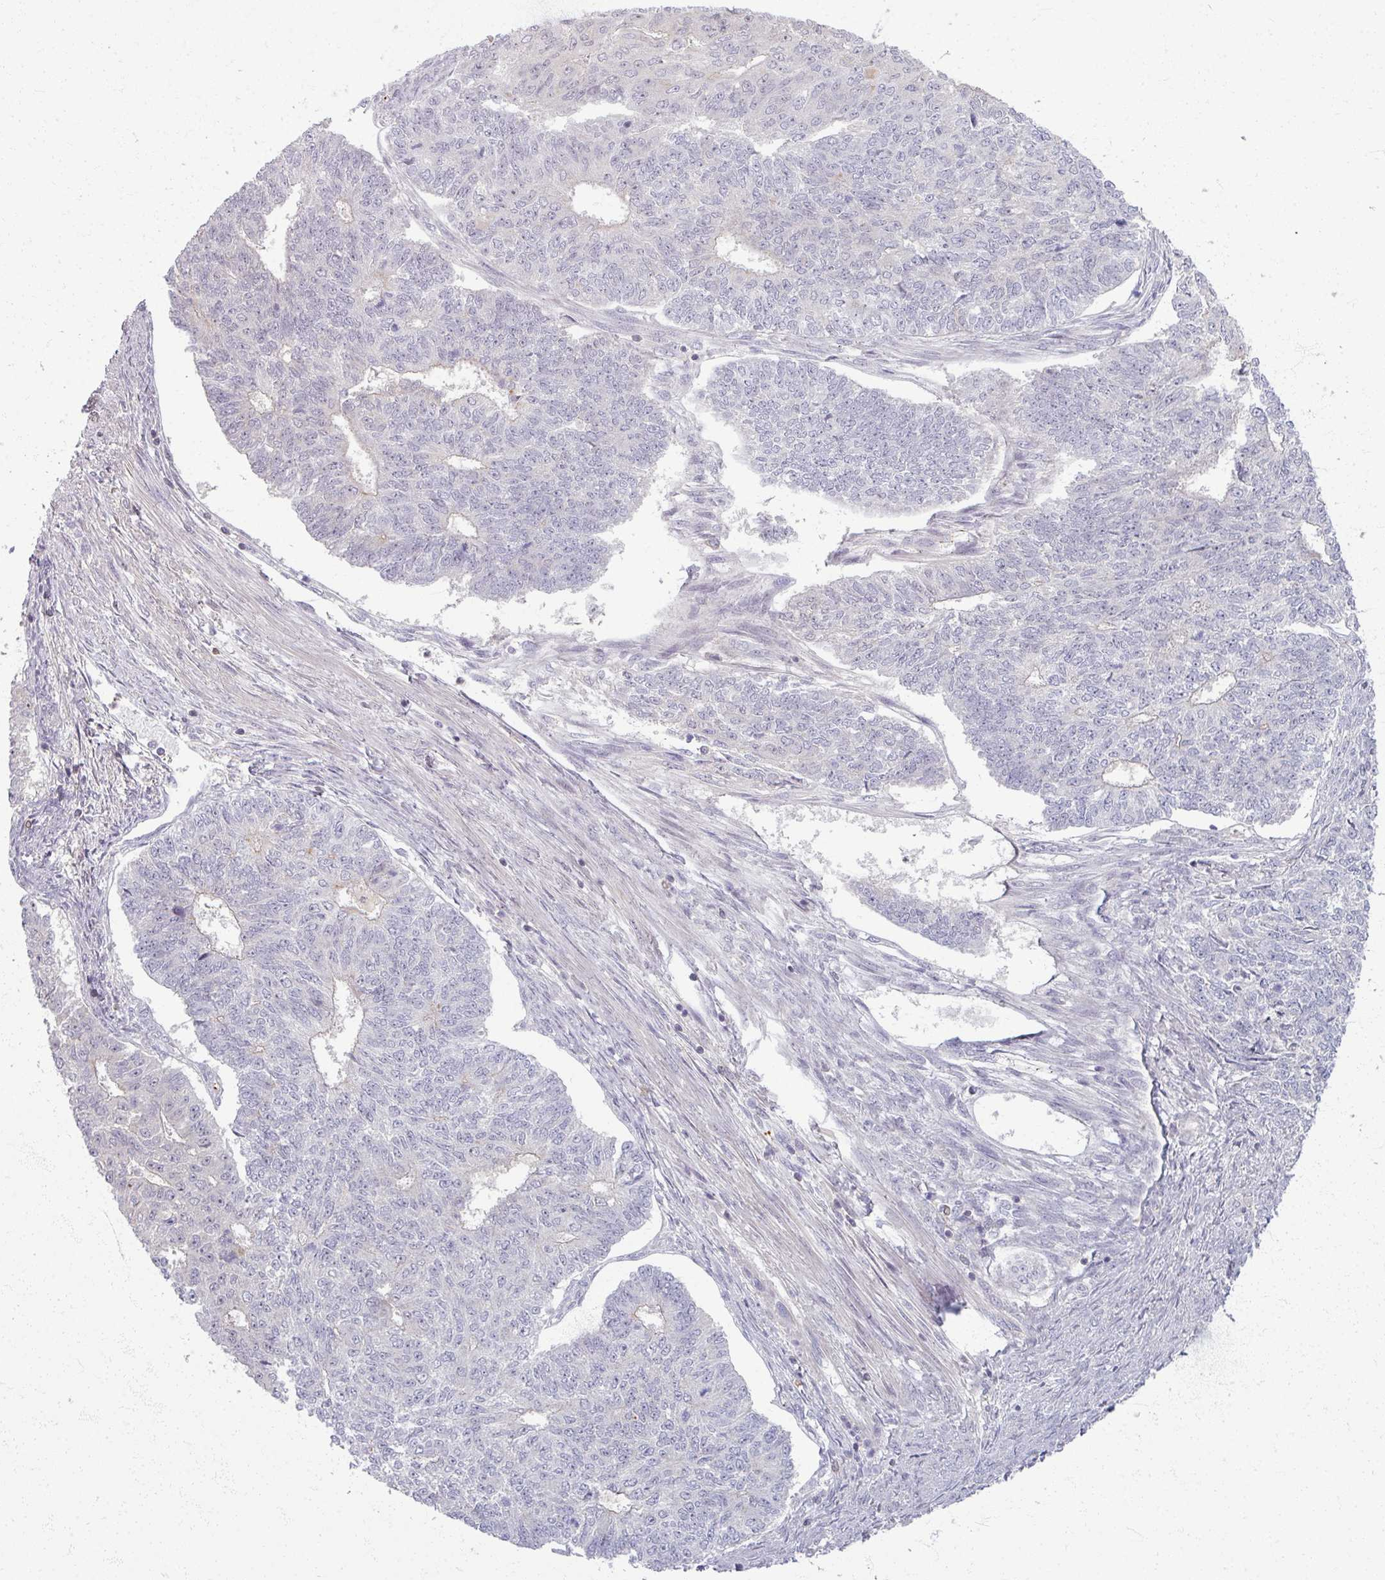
{"staining": {"intensity": "negative", "quantity": "none", "location": "none"}, "tissue": "endometrial cancer", "cell_type": "Tumor cells", "image_type": "cancer", "snomed": [{"axis": "morphology", "description": "Adenocarcinoma, NOS"}, {"axis": "topography", "description": "Endometrium"}], "caption": "Tumor cells are negative for brown protein staining in adenocarcinoma (endometrial).", "gene": "TTLL7", "patient": {"sex": "female", "age": 32}}